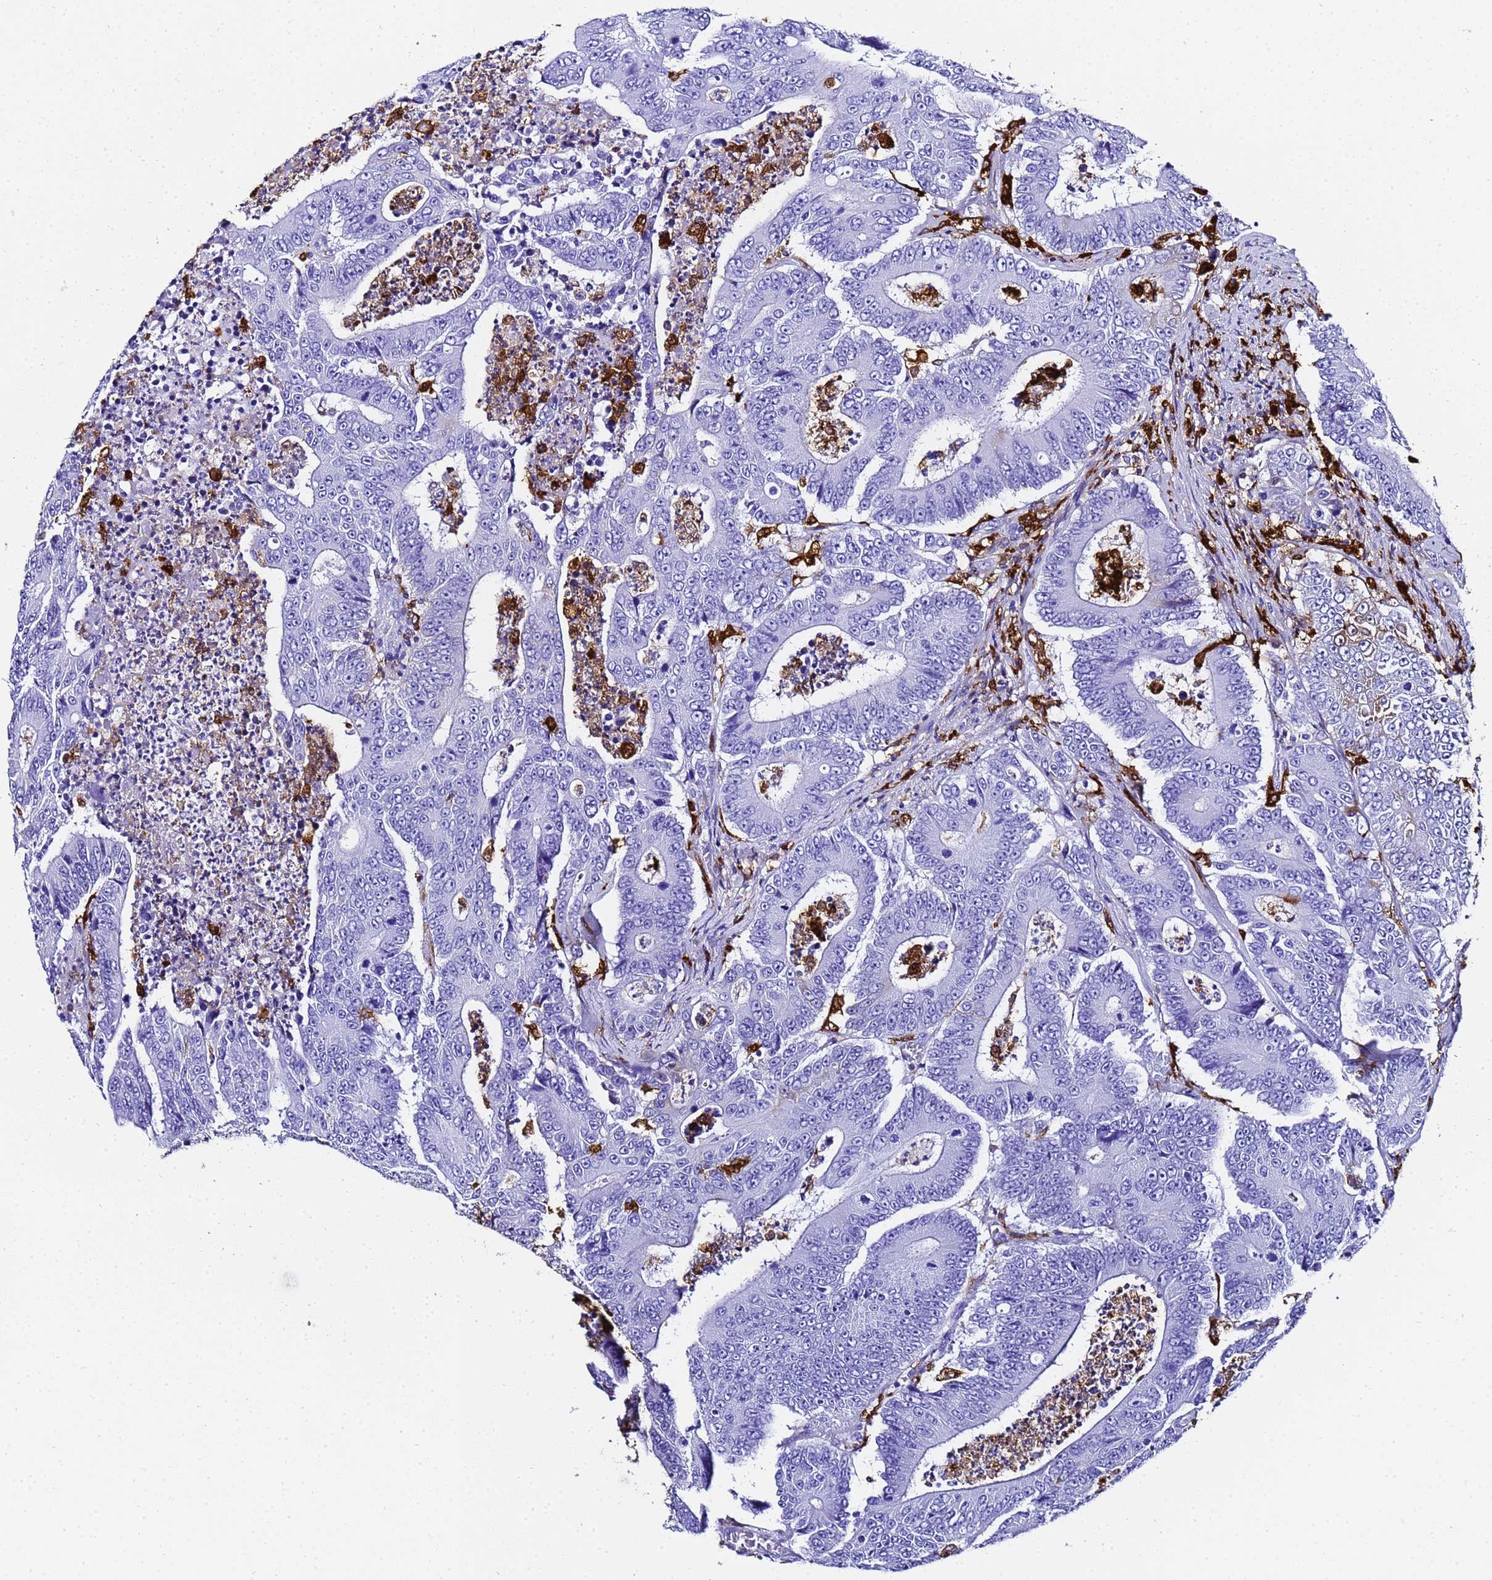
{"staining": {"intensity": "negative", "quantity": "none", "location": "none"}, "tissue": "colorectal cancer", "cell_type": "Tumor cells", "image_type": "cancer", "snomed": [{"axis": "morphology", "description": "Adenocarcinoma, NOS"}, {"axis": "topography", "description": "Colon"}], "caption": "This micrograph is of colorectal cancer (adenocarcinoma) stained with immunohistochemistry (IHC) to label a protein in brown with the nuclei are counter-stained blue. There is no staining in tumor cells. The staining is performed using DAB brown chromogen with nuclei counter-stained in using hematoxylin.", "gene": "FTL", "patient": {"sex": "male", "age": 83}}